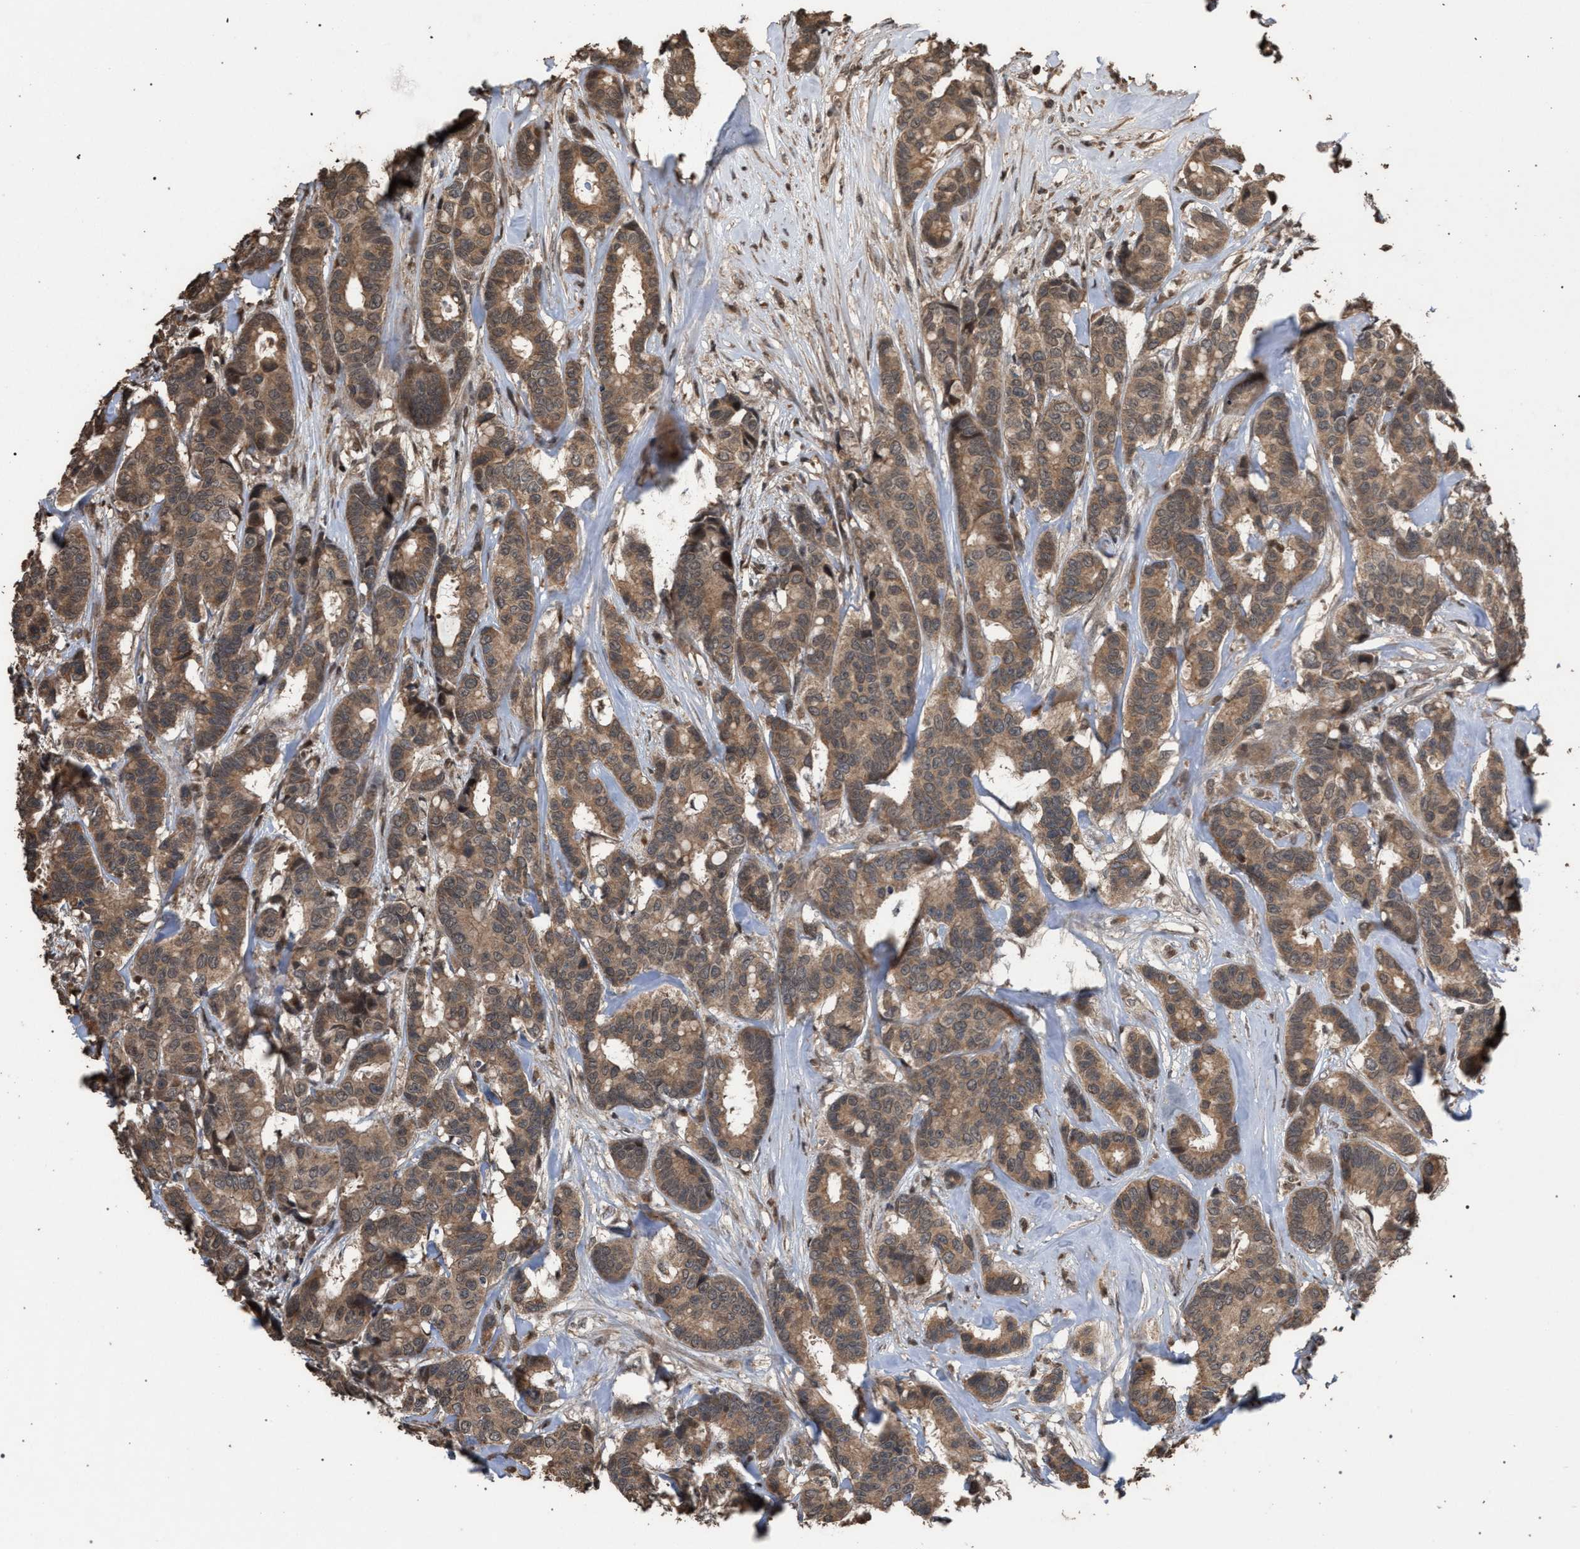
{"staining": {"intensity": "moderate", "quantity": ">75%", "location": "cytoplasmic/membranous"}, "tissue": "breast cancer", "cell_type": "Tumor cells", "image_type": "cancer", "snomed": [{"axis": "morphology", "description": "Duct carcinoma"}, {"axis": "topography", "description": "Breast"}], "caption": "Breast cancer stained with a protein marker displays moderate staining in tumor cells.", "gene": "NAA35", "patient": {"sex": "female", "age": 87}}